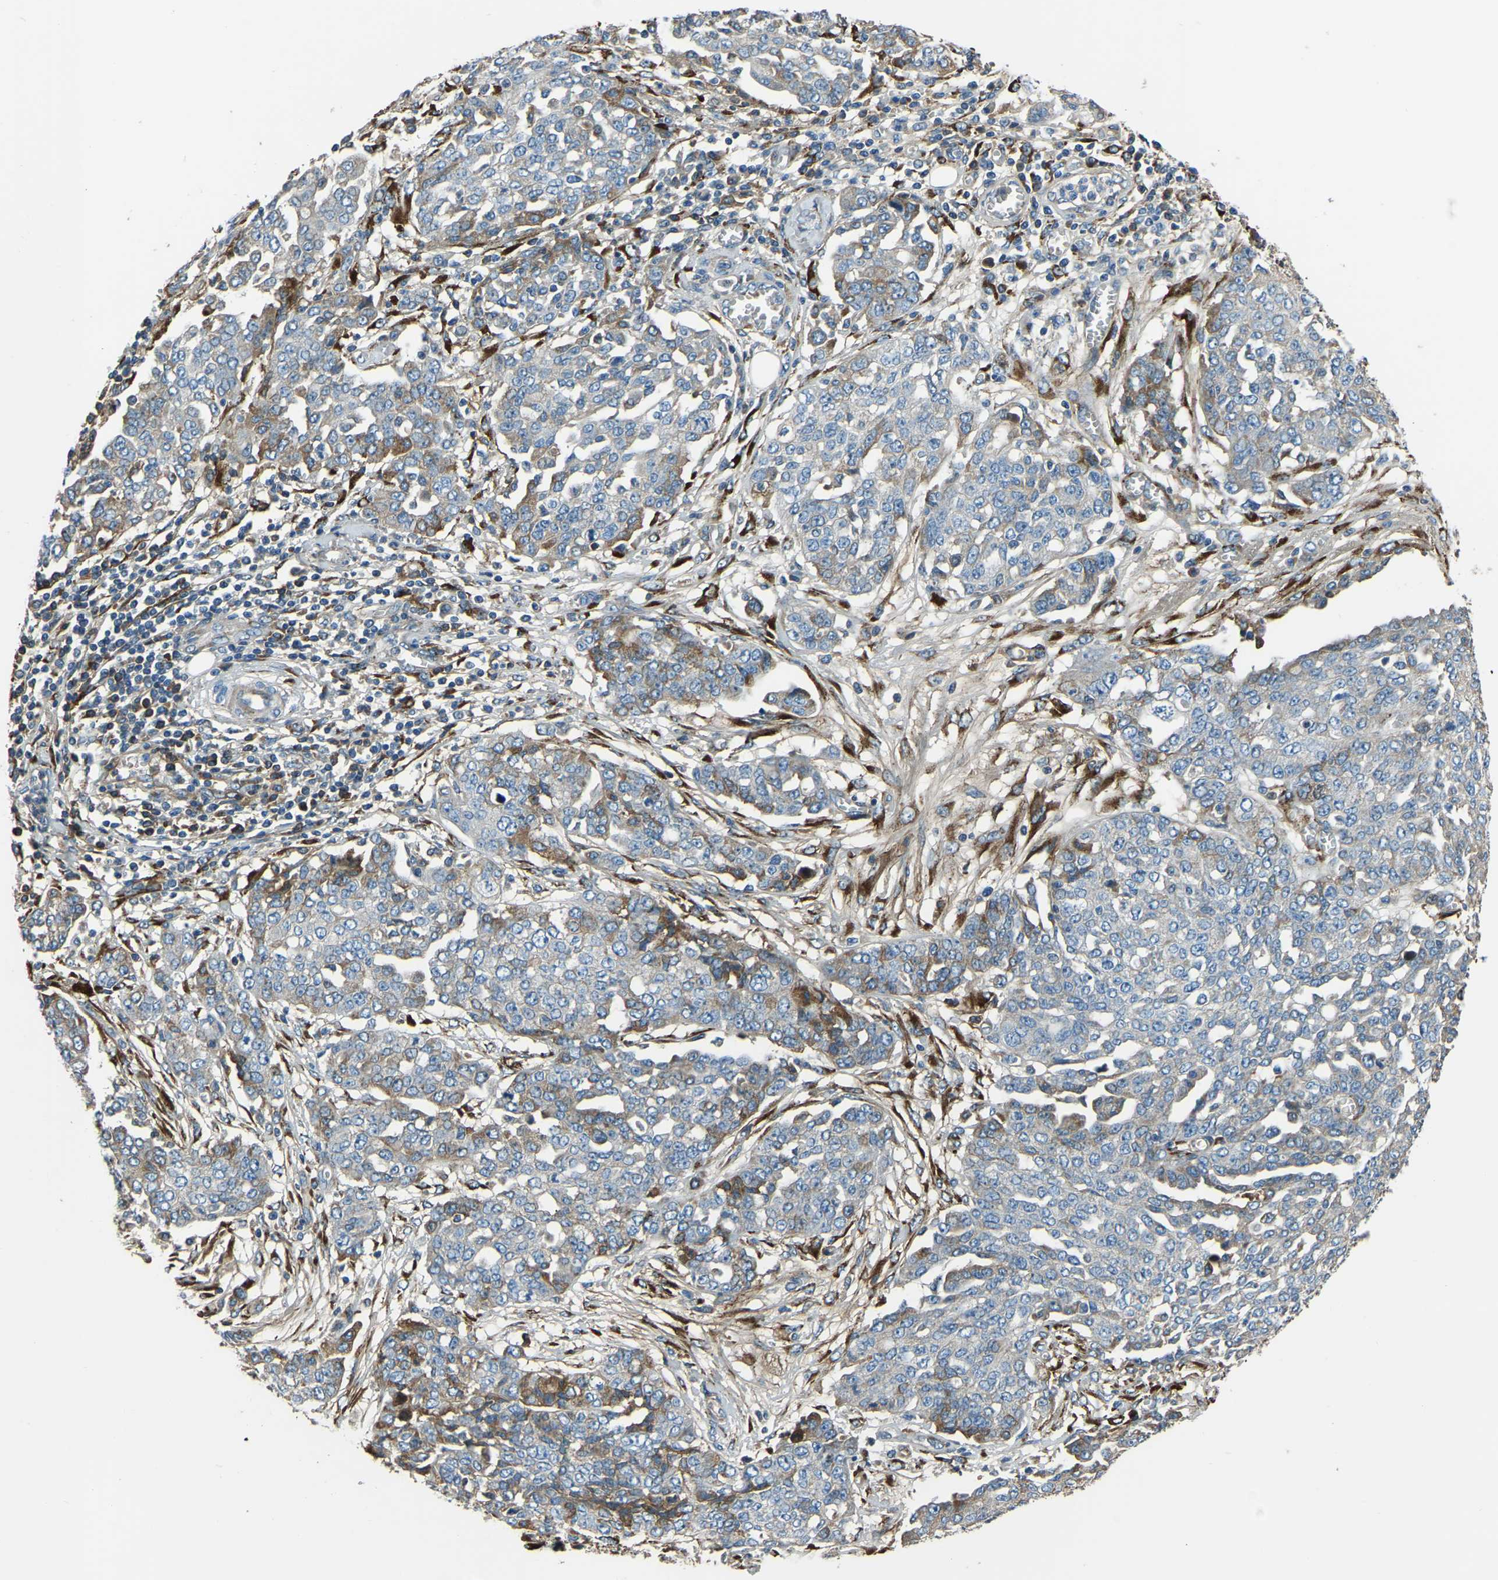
{"staining": {"intensity": "moderate", "quantity": "<25%", "location": "cytoplasmic/membranous"}, "tissue": "ovarian cancer", "cell_type": "Tumor cells", "image_type": "cancer", "snomed": [{"axis": "morphology", "description": "Cystadenocarcinoma, serous, NOS"}, {"axis": "topography", "description": "Soft tissue"}, {"axis": "topography", "description": "Ovary"}], "caption": "Immunohistochemistry photomicrograph of neoplastic tissue: serous cystadenocarcinoma (ovarian) stained using IHC exhibits low levels of moderate protein expression localized specifically in the cytoplasmic/membranous of tumor cells, appearing as a cytoplasmic/membranous brown color.", "gene": "COL3A1", "patient": {"sex": "female", "age": 57}}